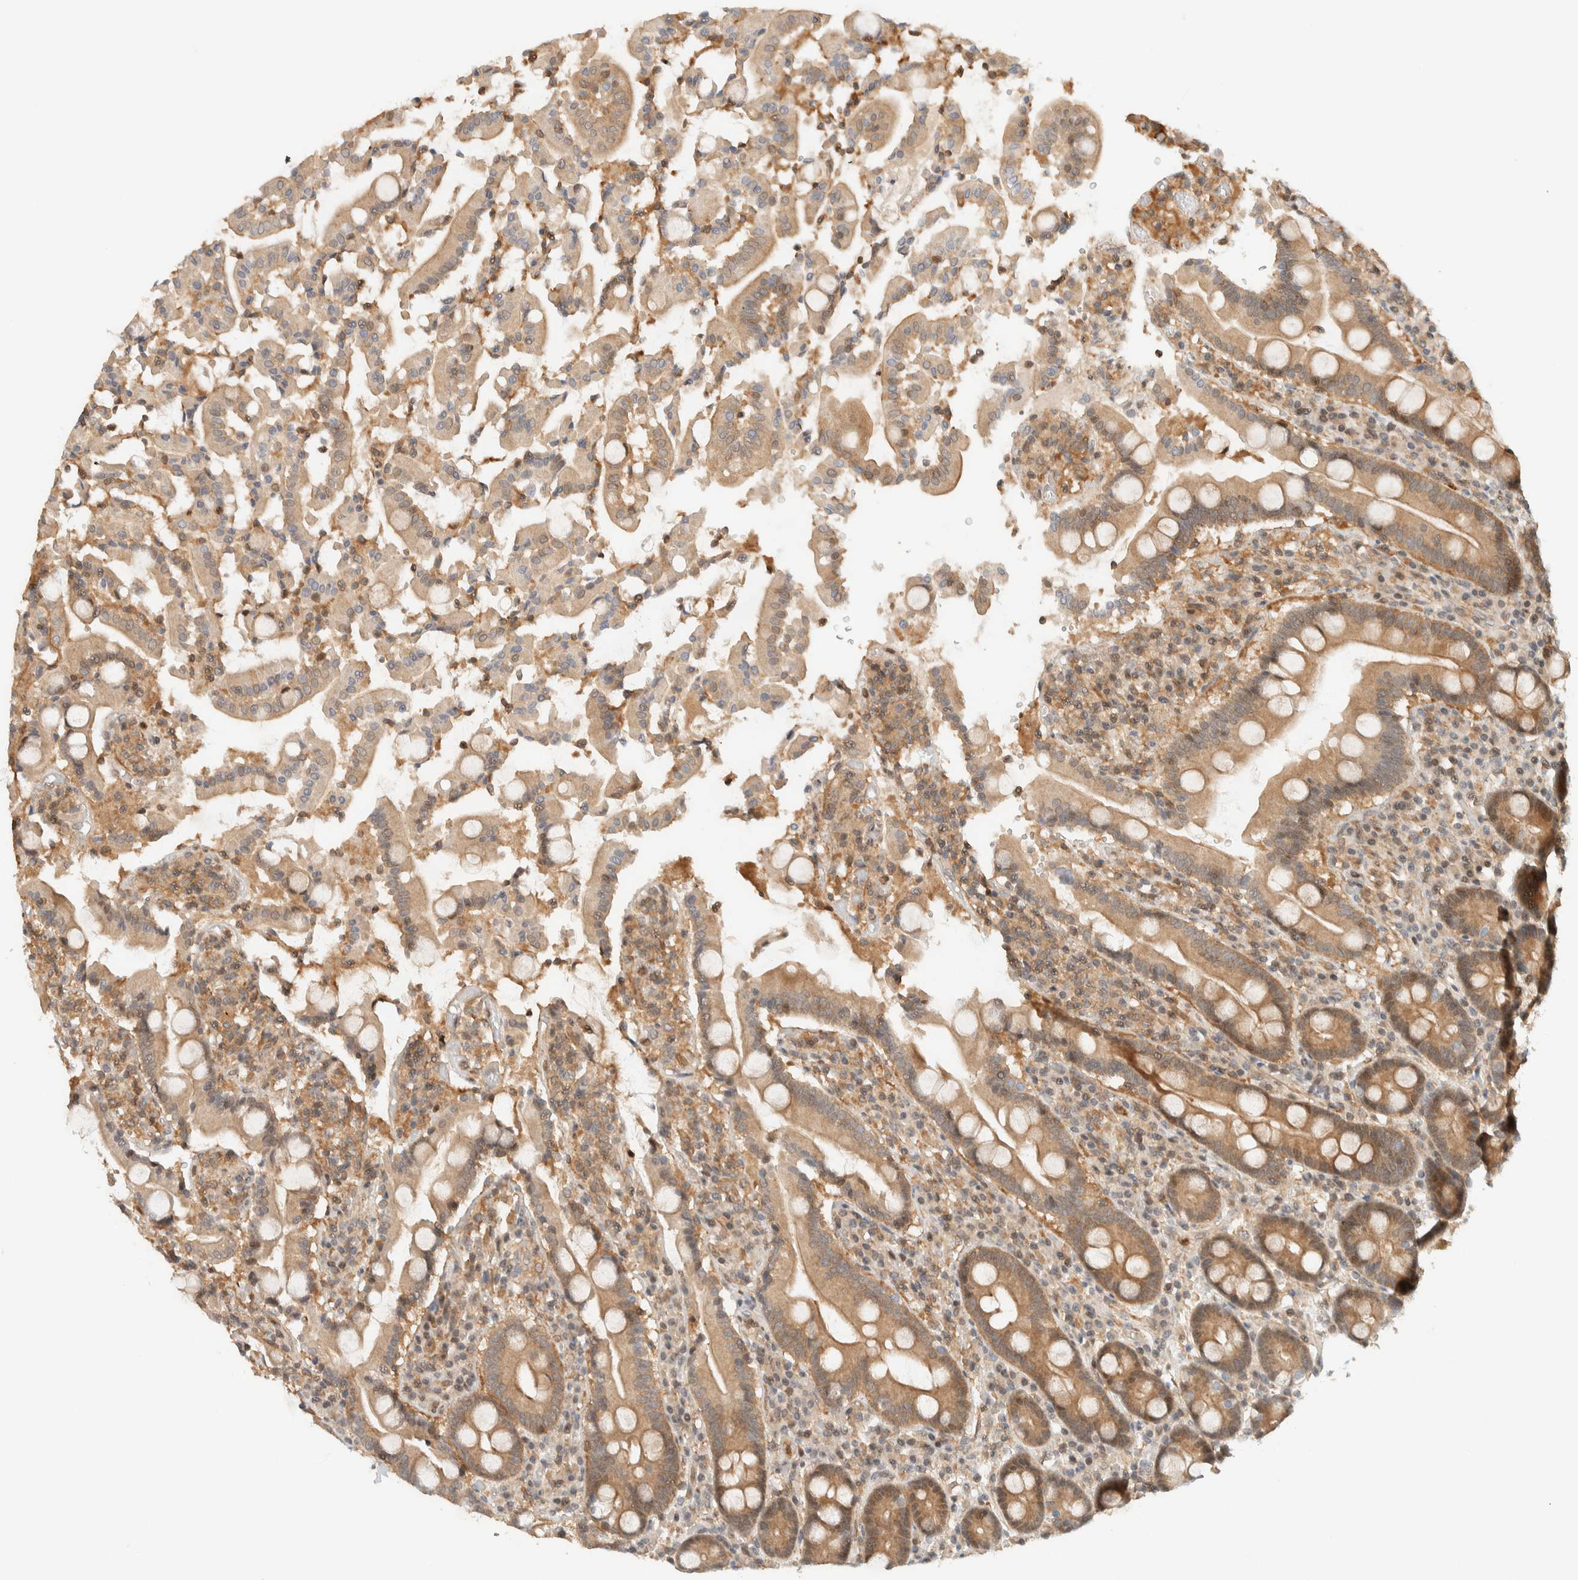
{"staining": {"intensity": "moderate", "quantity": ">75%", "location": "cytoplasmic/membranous"}, "tissue": "duodenum", "cell_type": "Glandular cells", "image_type": "normal", "snomed": [{"axis": "morphology", "description": "Normal tissue, NOS"}, {"axis": "topography", "description": "Small intestine, NOS"}], "caption": "Immunohistochemical staining of unremarkable duodenum displays >75% levels of moderate cytoplasmic/membranous protein expression in approximately >75% of glandular cells.", "gene": "ARFGEF1", "patient": {"sex": "female", "age": 71}}